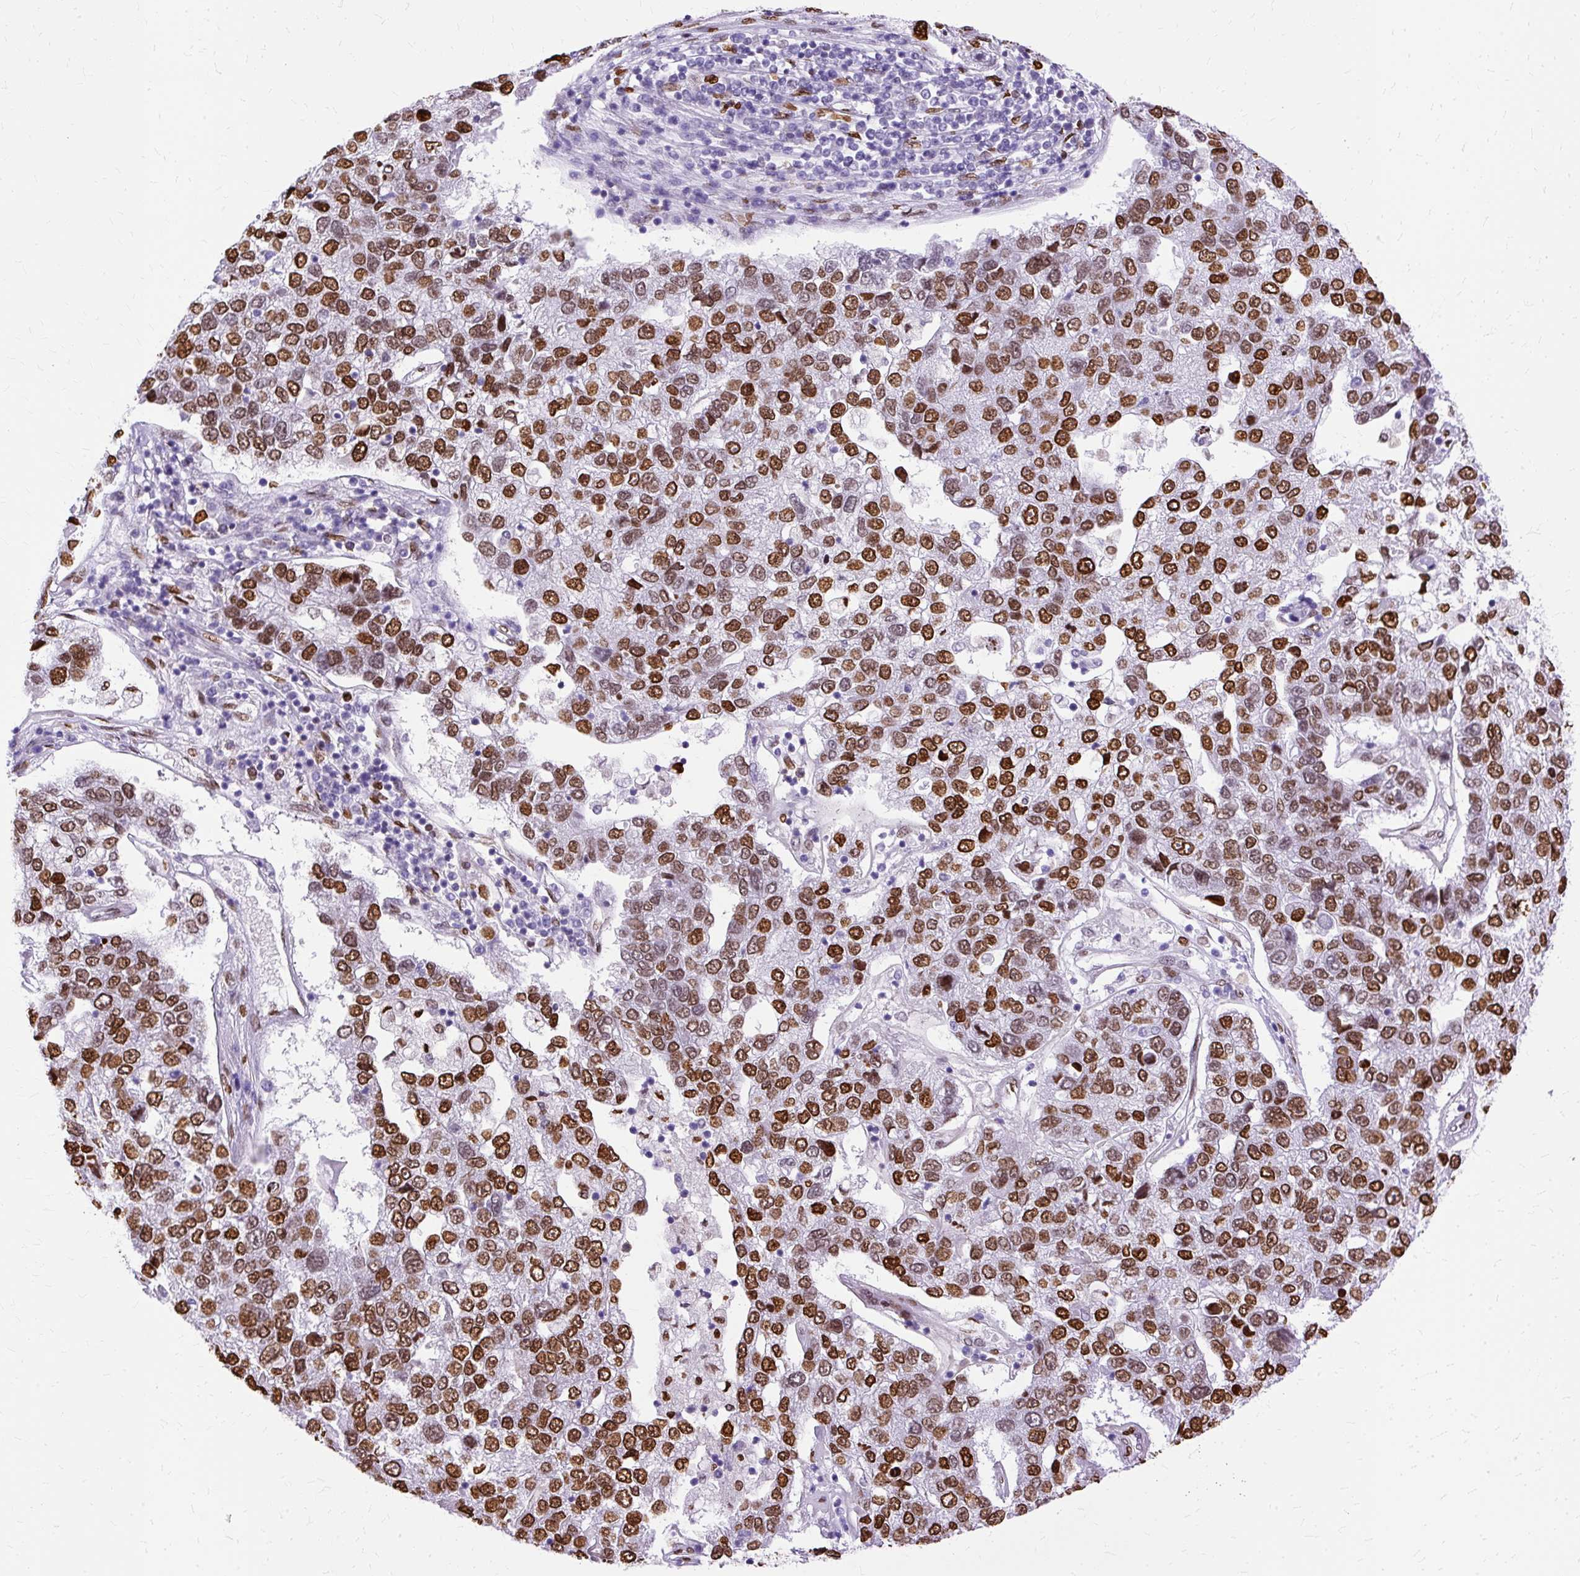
{"staining": {"intensity": "strong", "quantity": ">75%", "location": "nuclear"}, "tissue": "pancreatic cancer", "cell_type": "Tumor cells", "image_type": "cancer", "snomed": [{"axis": "morphology", "description": "Adenocarcinoma, NOS"}, {"axis": "topography", "description": "Pancreas"}], "caption": "This is a histology image of immunohistochemistry staining of pancreatic adenocarcinoma, which shows strong expression in the nuclear of tumor cells.", "gene": "TMEM184C", "patient": {"sex": "female", "age": 61}}